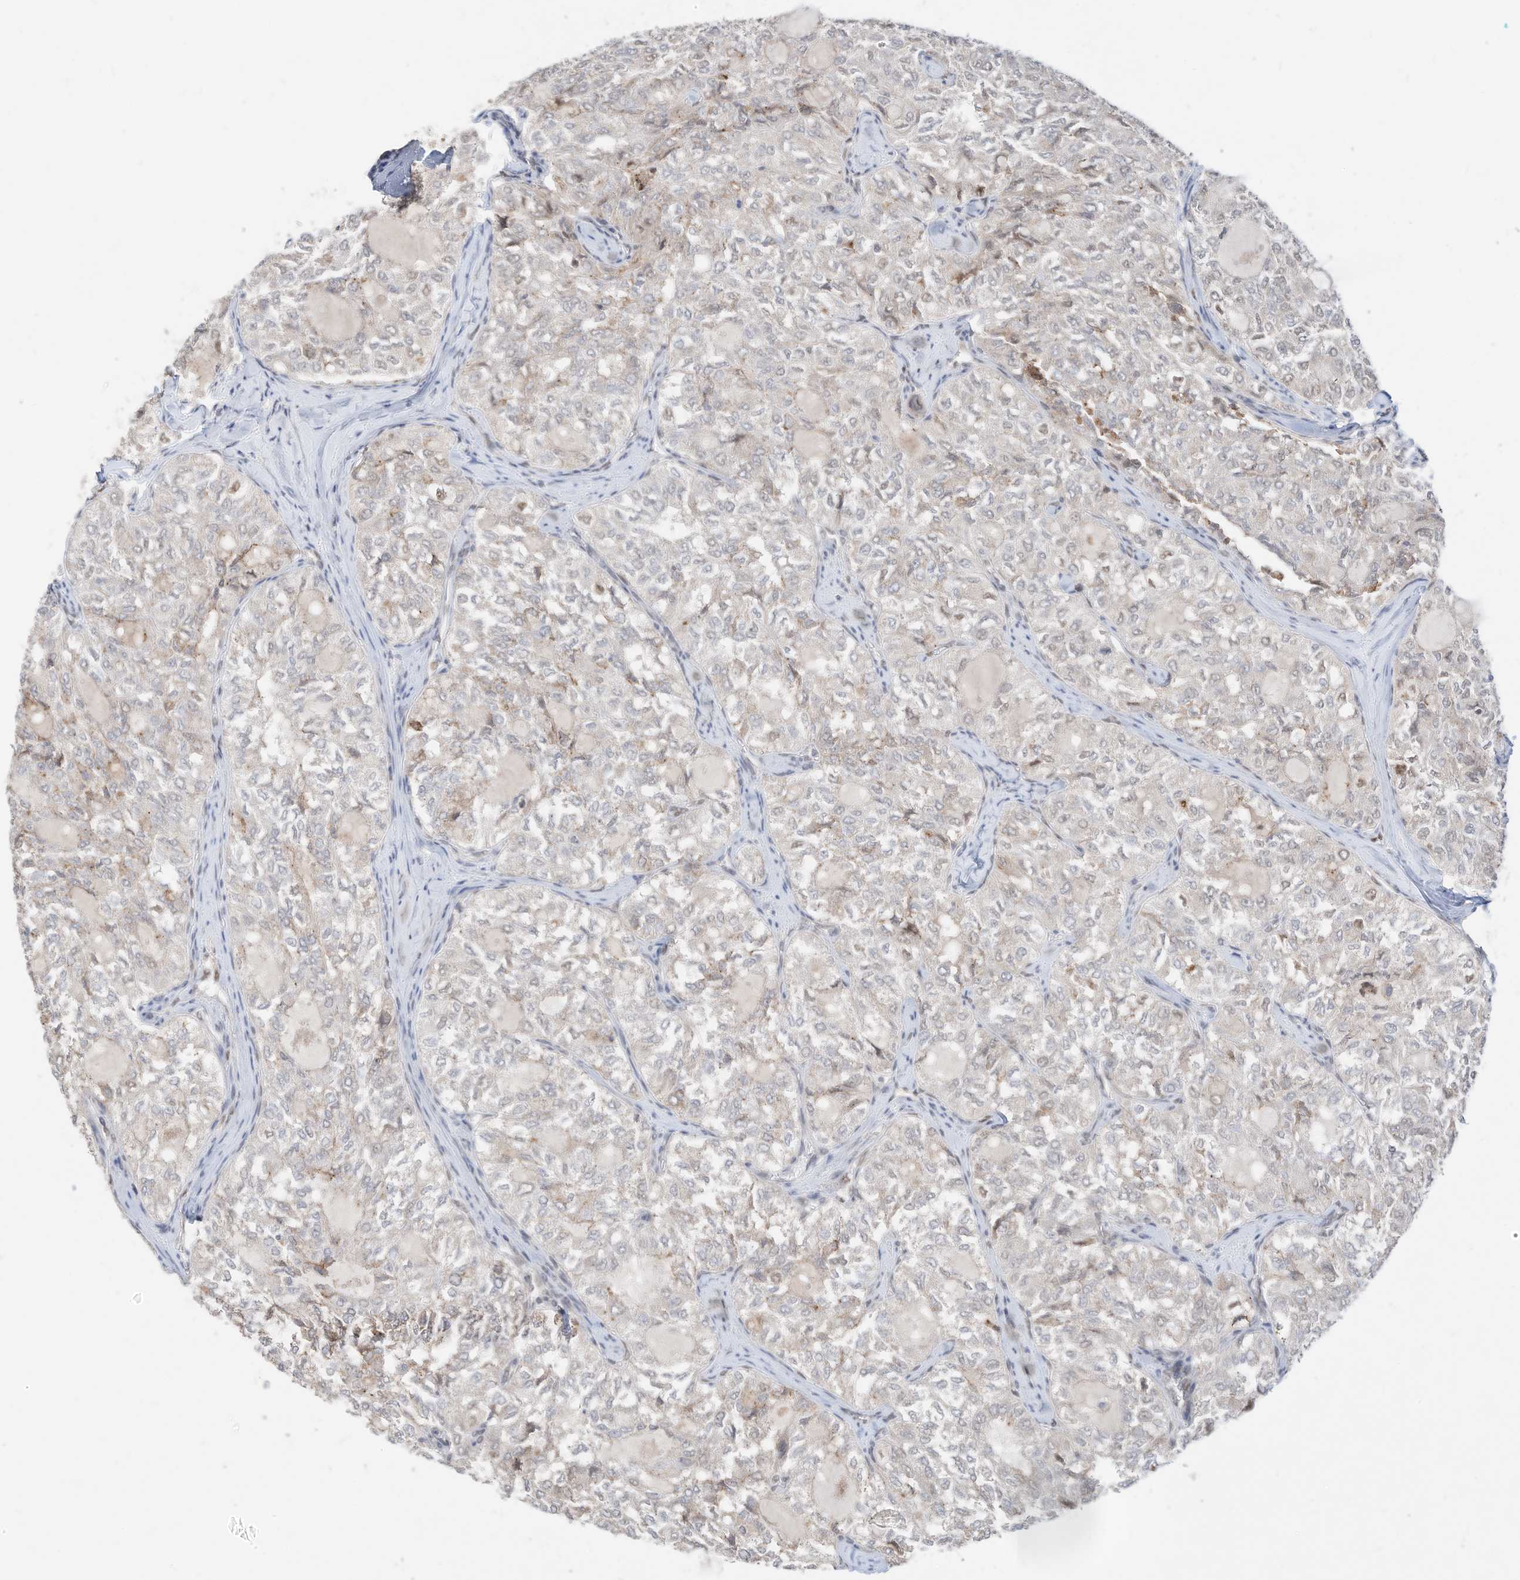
{"staining": {"intensity": "negative", "quantity": "none", "location": "none"}, "tissue": "thyroid cancer", "cell_type": "Tumor cells", "image_type": "cancer", "snomed": [{"axis": "morphology", "description": "Follicular adenoma carcinoma, NOS"}, {"axis": "topography", "description": "Thyroid gland"}], "caption": "This is an immunohistochemistry (IHC) histopathology image of human thyroid cancer (follicular adenoma carcinoma). There is no staining in tumor cells.", "gene": "OGT", "patient": {"sex": "male", "age": 75}}